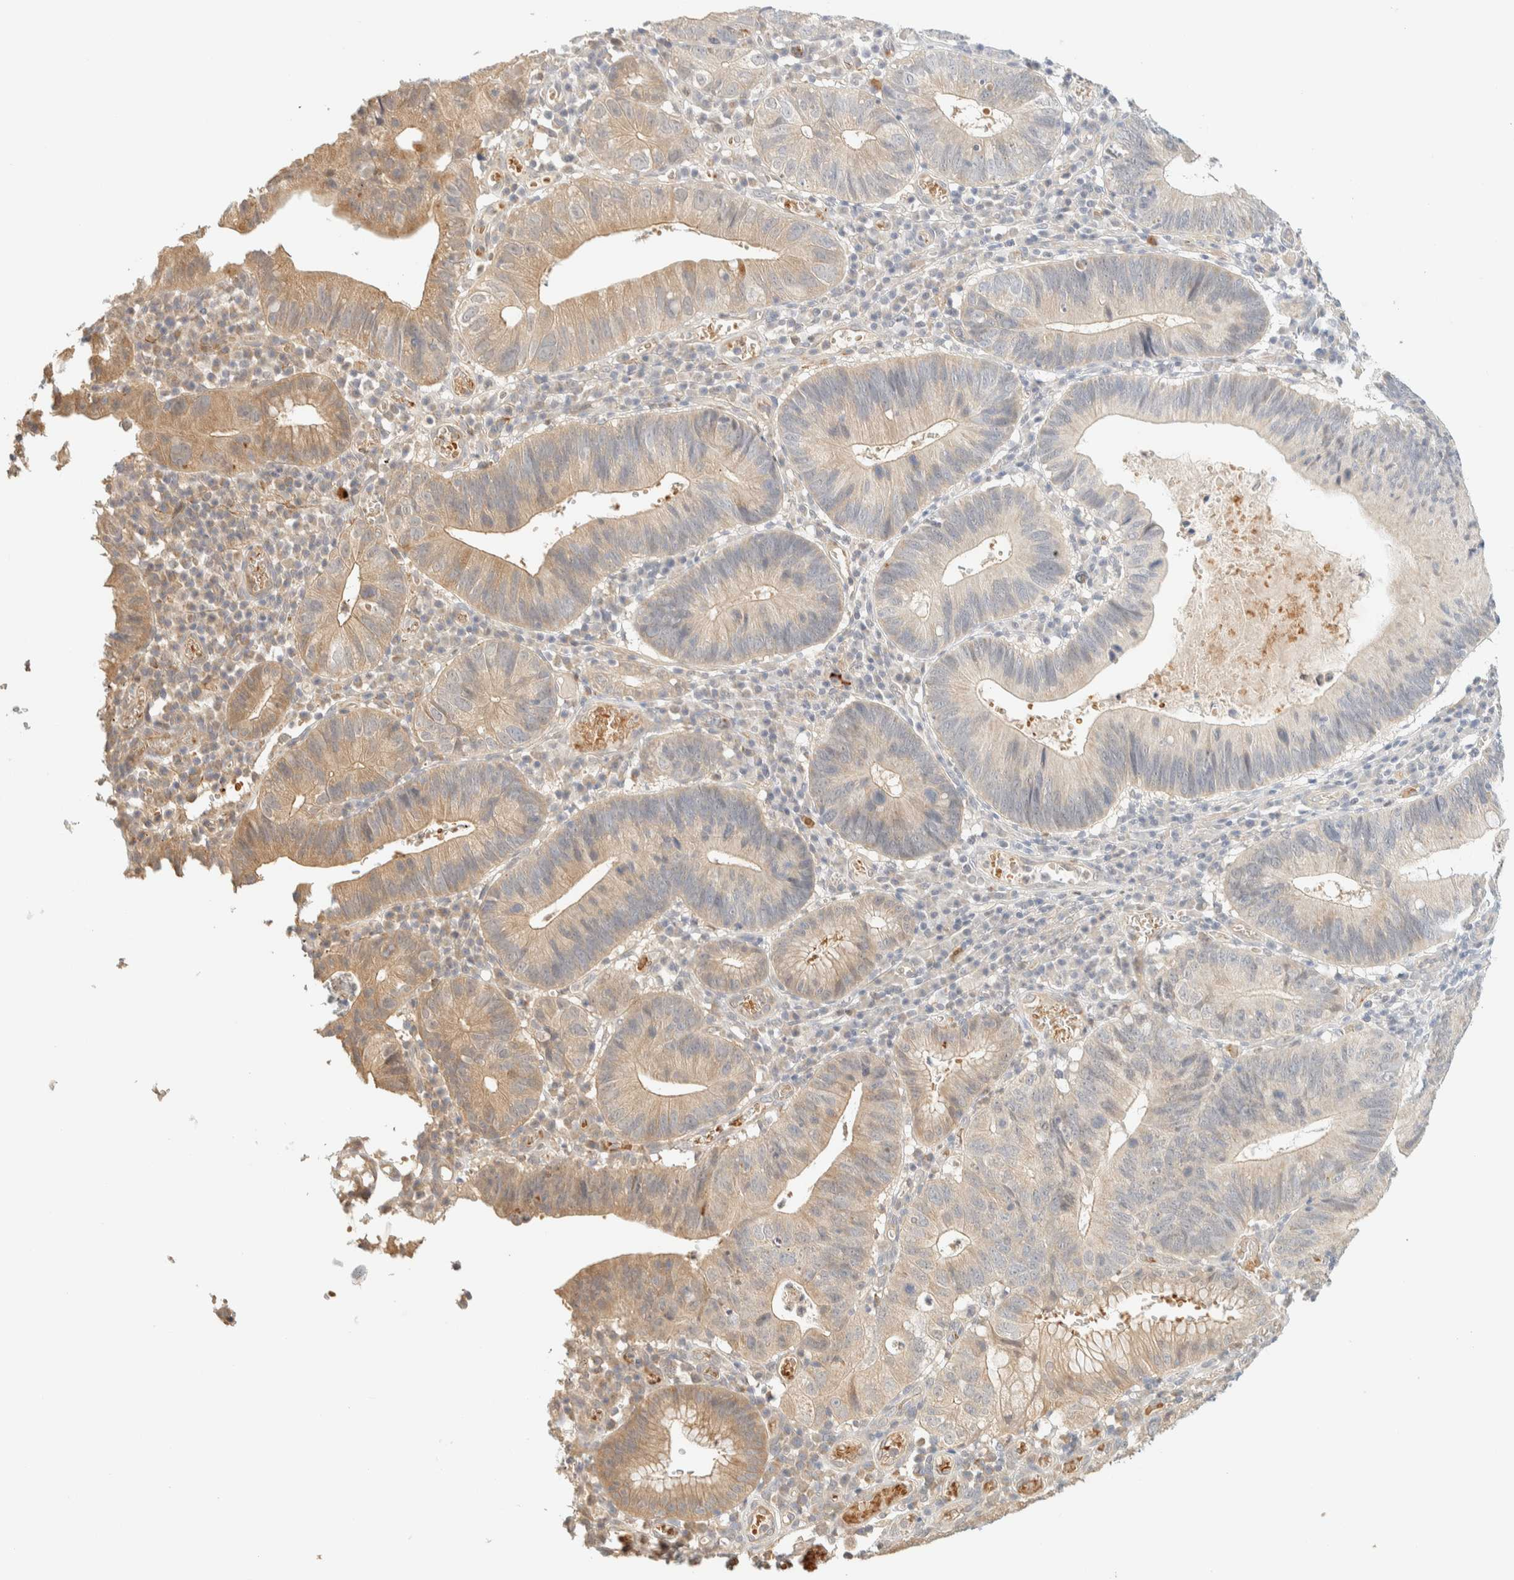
{"staining": {"intensity": "moderate", "quantity": "<25%", "location": "cytoplasmic/membranous"}, "tissue": "stomach cancer", "cell_type": "Tumor cells", "image_type": "cancer", "snomed": [{"axis": "morphology", "description": "Adenocarcinoma, NOS"}, {"axis": "topography", "description": "Stomach"}], "caption": "This photomicrograph demonstrates immunohistochemistry (IHC) staining of adenocarcinoma (stomach), with low moderate cytoplasmic/membranous expression in approximately <25% of tumor cells.", "gene": "TNK1", "patient": {"sex": "male", "age": 59}}